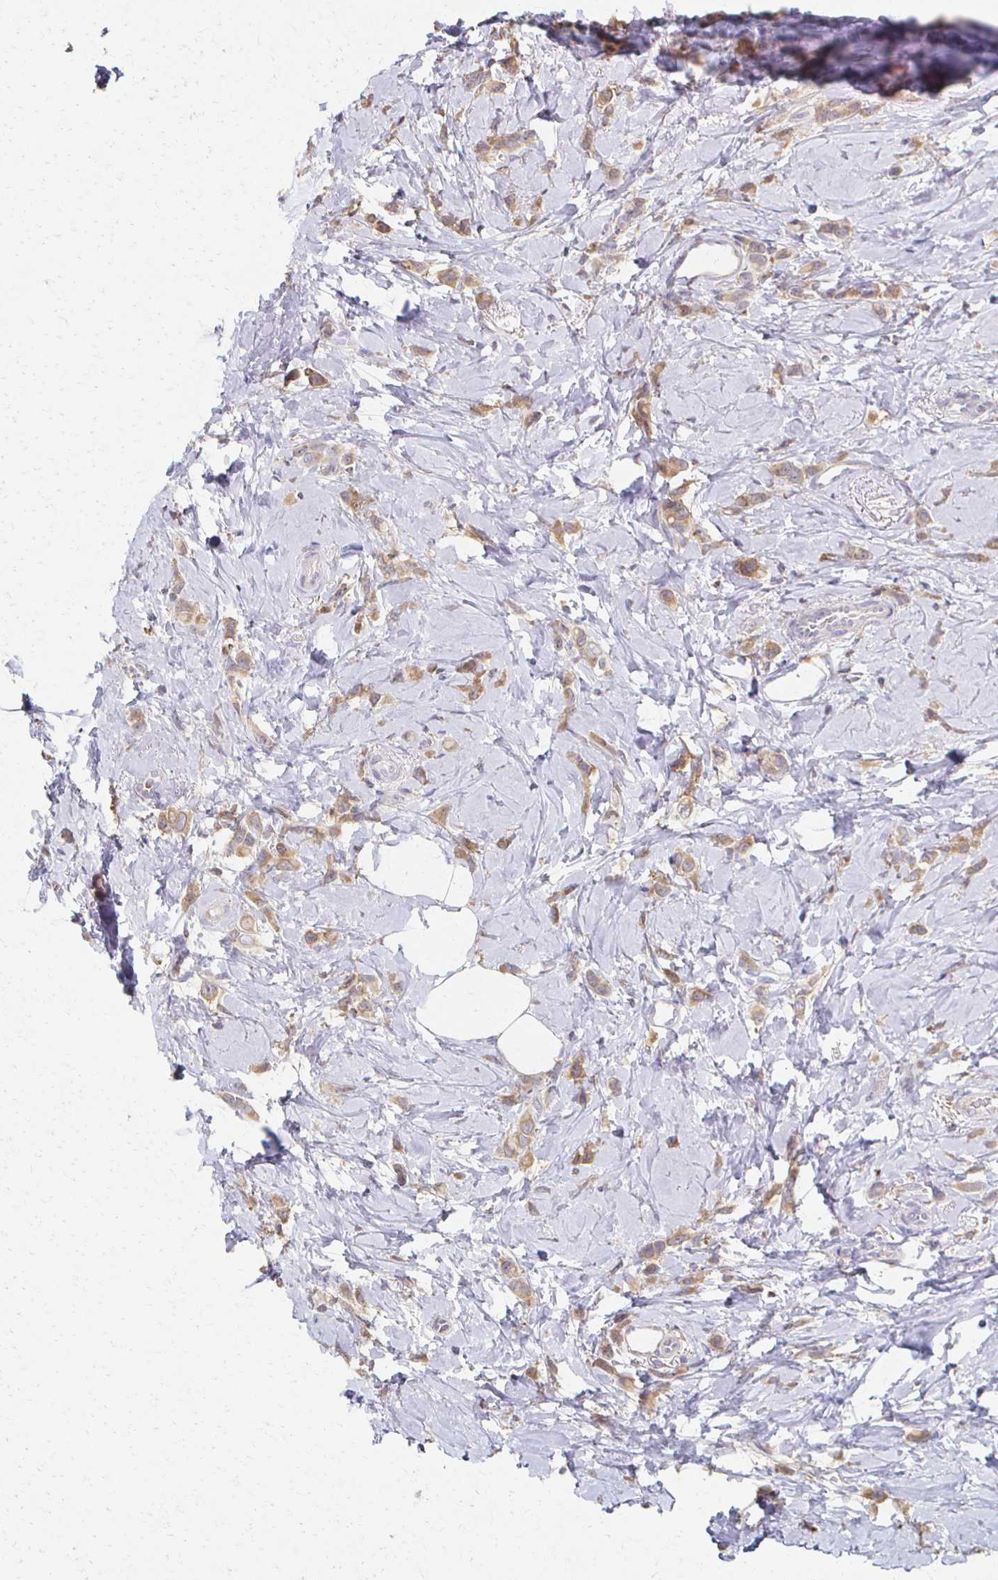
{"staining": {"intensity": "moderate", "quantity": ">75%", "location": "cytoplasmic/membranous"}, "tissue": "breast cancer", "cell_type": "Tumor cells", "image_type": "cancer", "snomed": [{"axis": "morphology", "description": "Lobular carcinoma"}, {"axis": "topography", "description": "Breast"}], "caption": "An image showing moderate cytoplasmic/membranous positivity in about >75% of tumor cells in breast lobular carcinoma, as visualized by brown immunohistochemical staining.", "gene": "CX3CR1", "patient": {"sex": "female", "age": 66}}